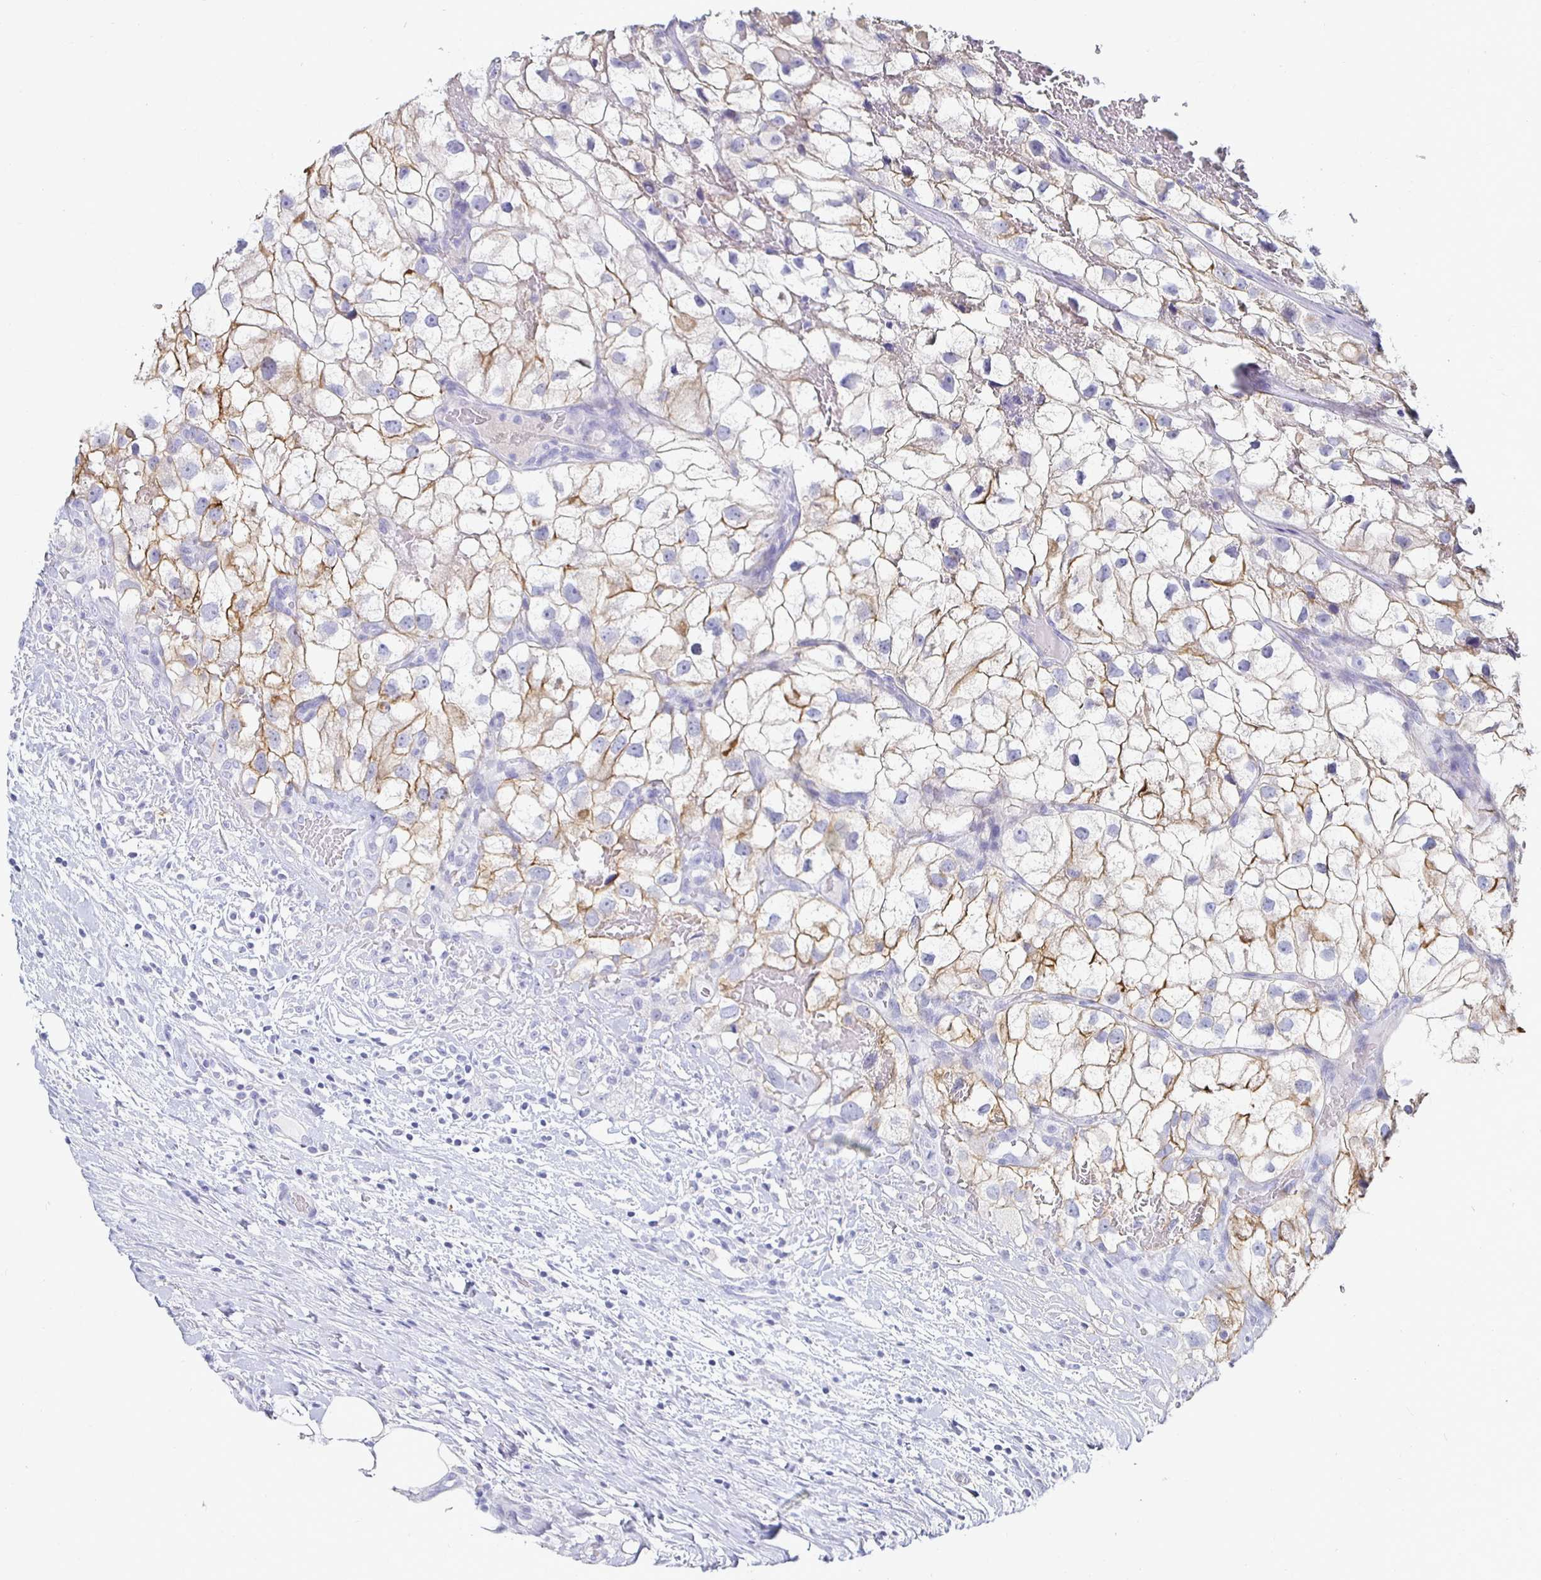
{"staining": {"intensity": "moderate", "quantity": "25%-75%", "location": "cytoplasmic/membranous"}, "tissue": "renal cancer", "cell_type": "Tumor cells", "image_type": "cancer", "snomed": [{"axis": "morphology", "description": "Adenocarcinoma, NOS"}, {"axis": "topography", "description": "Kidney"}], "caption": "Protein expression analysis of human adenocarcinoma (renal) reveals moderate cytoplasmic/membranous expression in about 25%-75% of tumor cells. The staining was performed using DAB (3,3'-diaminobenzidine) to visualize the protein expression in brown, while the nuclei were stained in blue with hematoxylin (Magnification: 20x).", "gene": "CA9", "patient": {"sex": "male", "age": 59}}